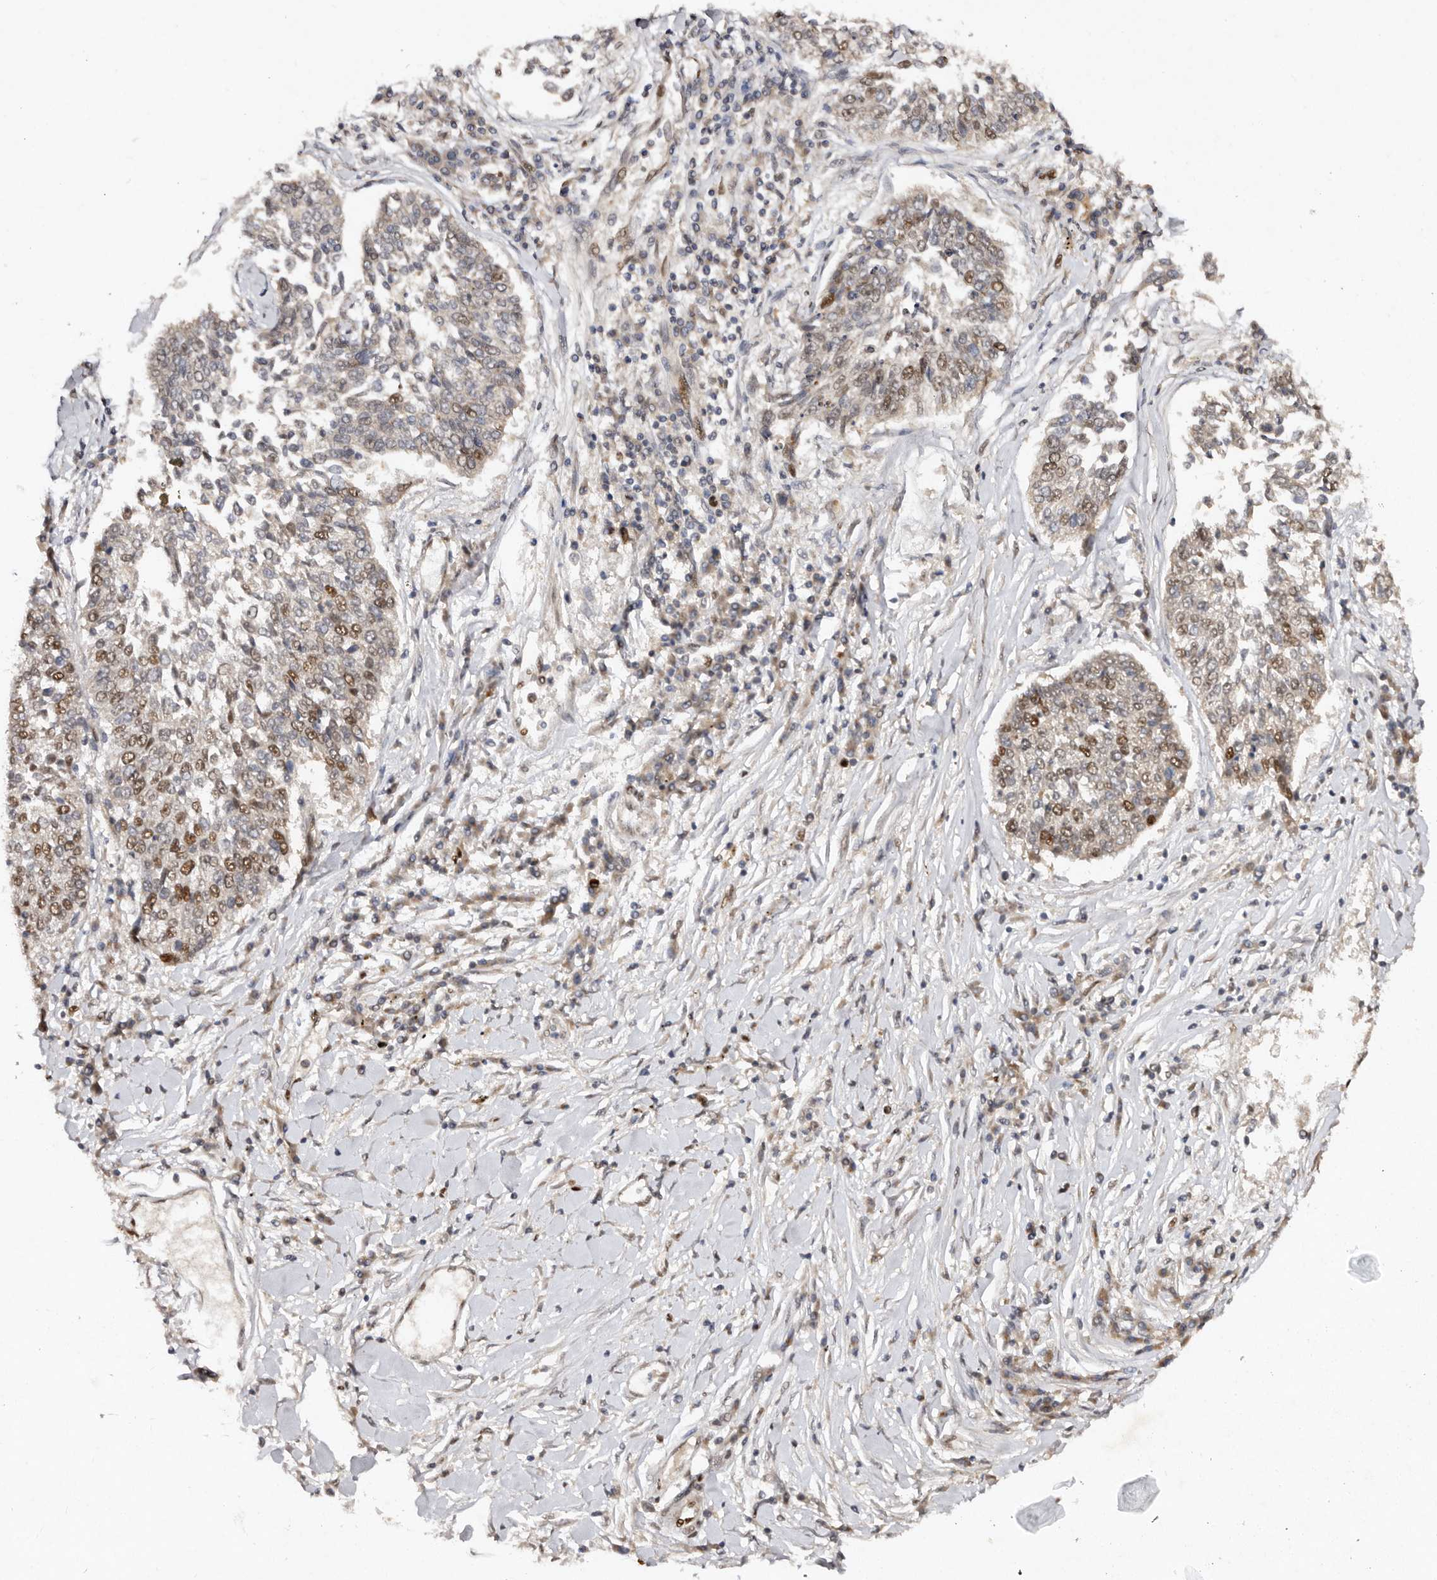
{"staining": {"intensity": "moderate", "quantity": "25%-75%", "location": "nuclear"}, "tissue": "lung cancer", "cell_type": "Tumor cells", "image_type": "cancer", "snomed": [{"axis": "morphology", "description": "Normal tissue, NOS"}, {"axis": "morphology", "description": "Squamous cell carcinoma, NOS"}, {"axis": "topography", "description": "Cartilage tissue"}, {"axis": "topography", "description": "Bronchus"}, {"axis": "topography", "description": "Lung"}, {"axis": "topography", "description": "Peripheral nerve tissue"}], "caption": "Immunohistochemistry (IHC) of human lung squamous cell carcinoma displays medium levels of moderate nuclear expression in approximately 25%-75% of tumor cells. (Stains: DAB in brown, nuclei in blue, Microscopy: brightfield microscopy at high magnification).", "gene": "KLF7", "patient": {"sex": "female", "age": 49}}